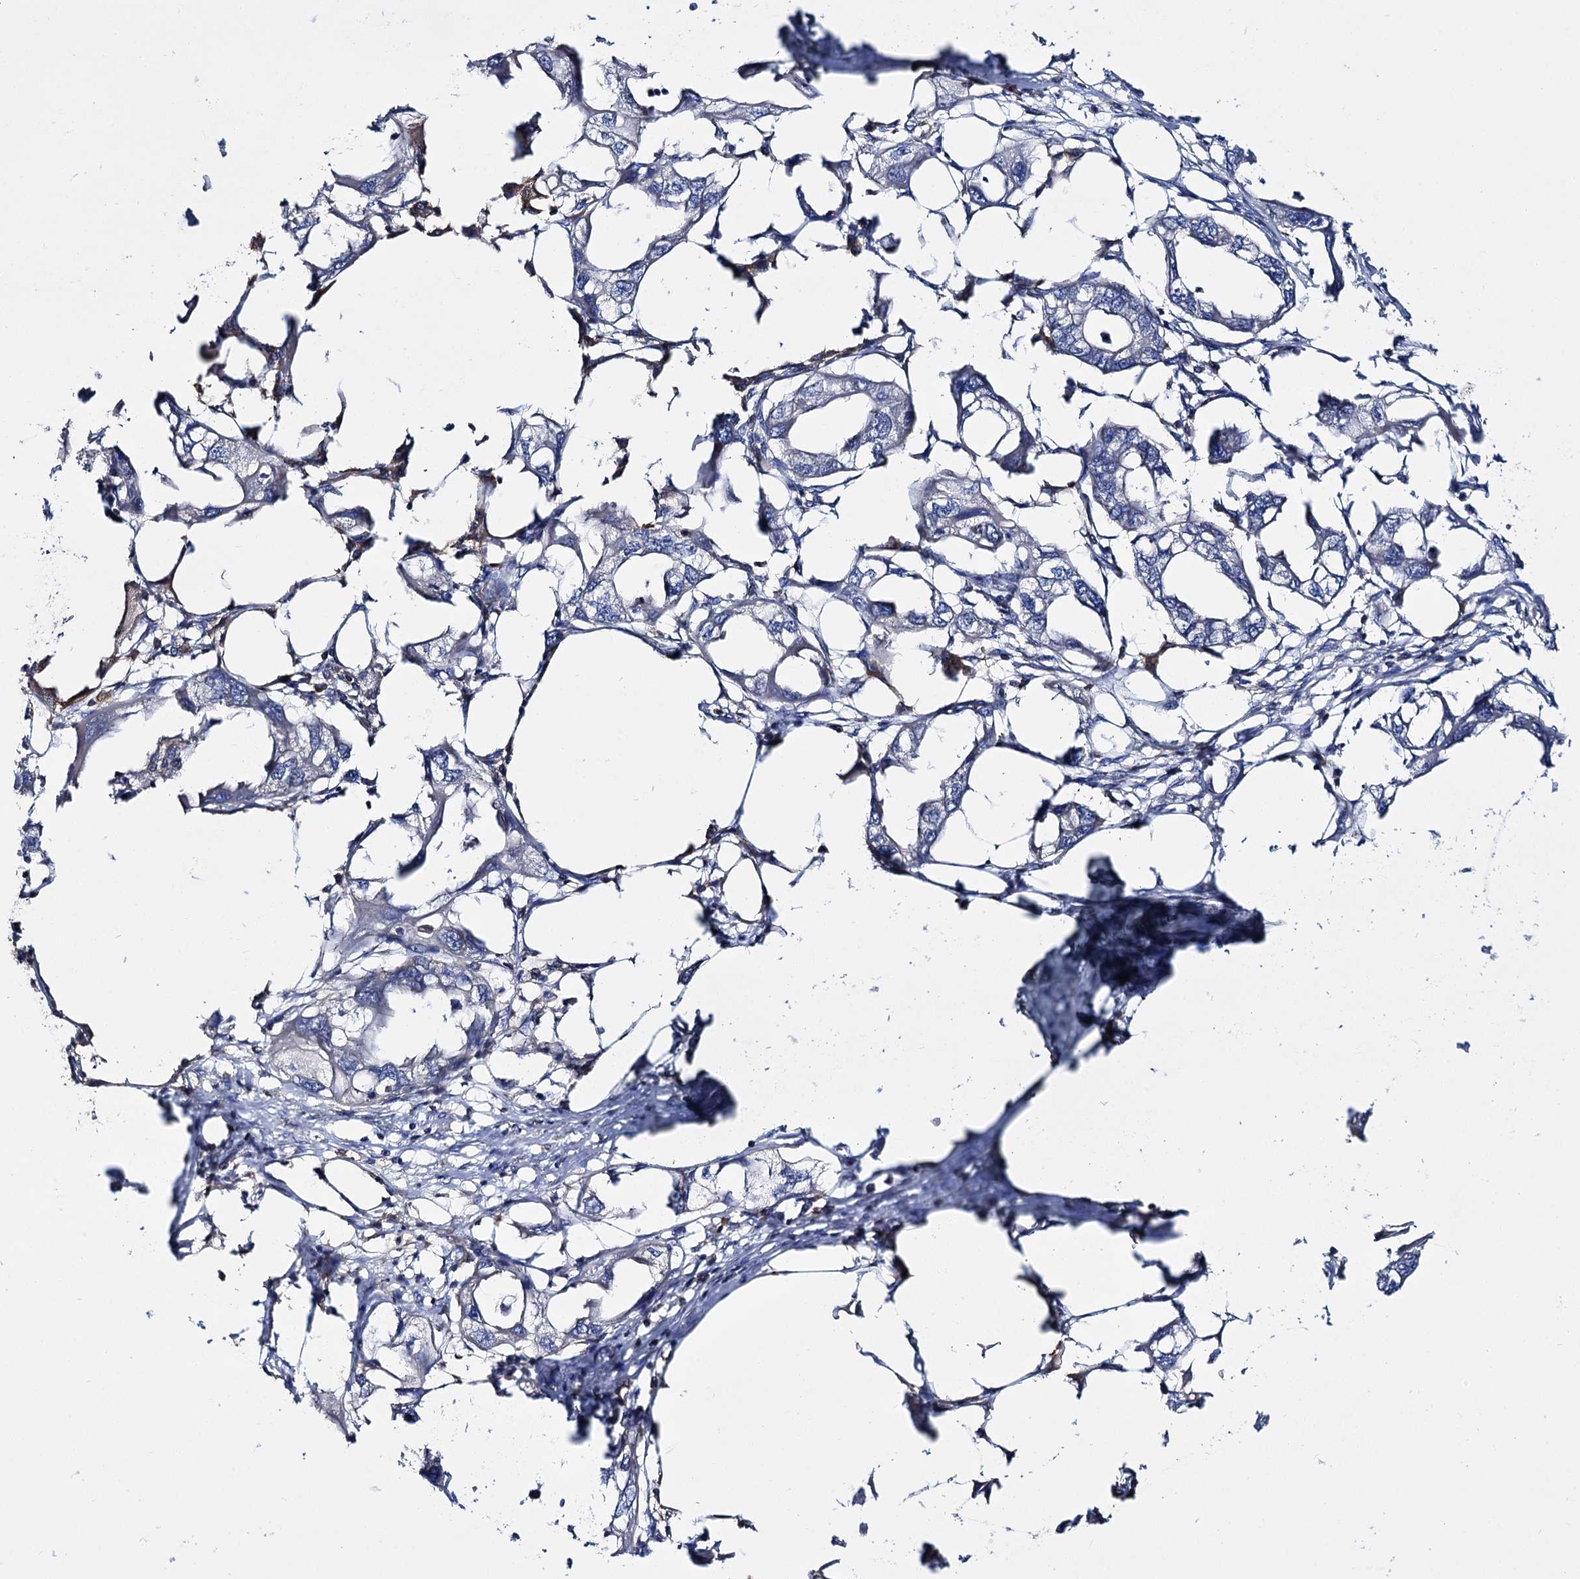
{"staining": {"intensity": "negative", "quantity": "none", "location": "none"}, "tissue": "endometrial cancer", "cell_type": "Tumor cells", "image_type": "cancer", "snomed": [{"axis": "morphology", "description": "Adenocarcinoma, NOS"}, {"axis": "morphology", "description": "Adenocarcinoma, metastatic, NOS"}, {"axis": "topography", "description": "Adipose tissue"}, {"axis": "topography", "description": "Endometrium"}], "caption": "This image is of endometrial metastatic adenocarcinoma stained with IHC to label a protein in brown with the nuclei are counter-stained blue. There is no expression in tumor cells.", "gene": "UBASH3B", "patient": {"sex": "female", "age": 67}}